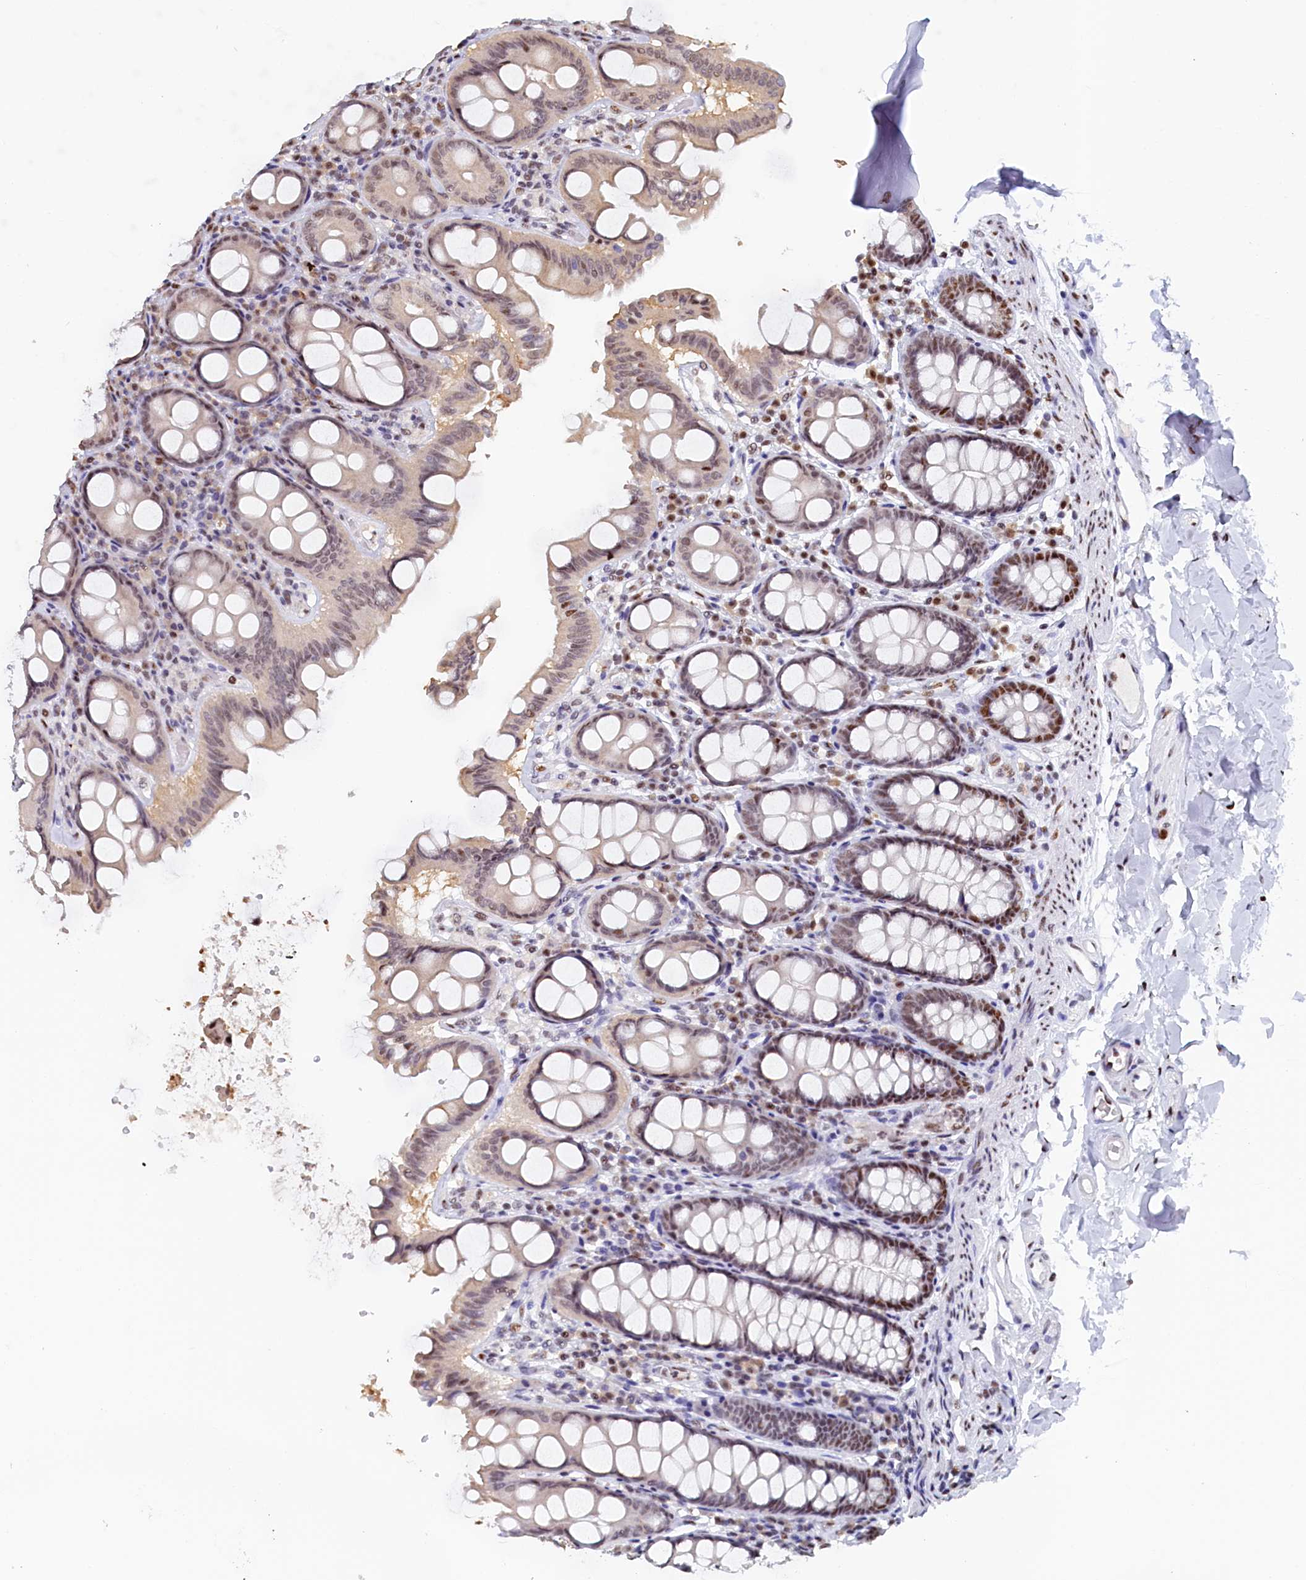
{"staining": {"intensity": "moderate", "quantity": ">75%", "location": "nuclear"}, "tissue": "colon", "cell_type": "Endothelial cells", "image_type": "normal", "snomed": [{"axis": "morphology", "description": "Normal tissue, NOS"}, {"axis": "topography", "description": "Colon"}, {"axis": "topography", "description": "Peripheral nerve tissue"}], "caption": "Endothelial cells reveal medium levels of moderate nuclear staining in about >75% of cells in normal human colon.", "gene": "MOSPD3", "patient": {"sex": "female", "age": 61}}